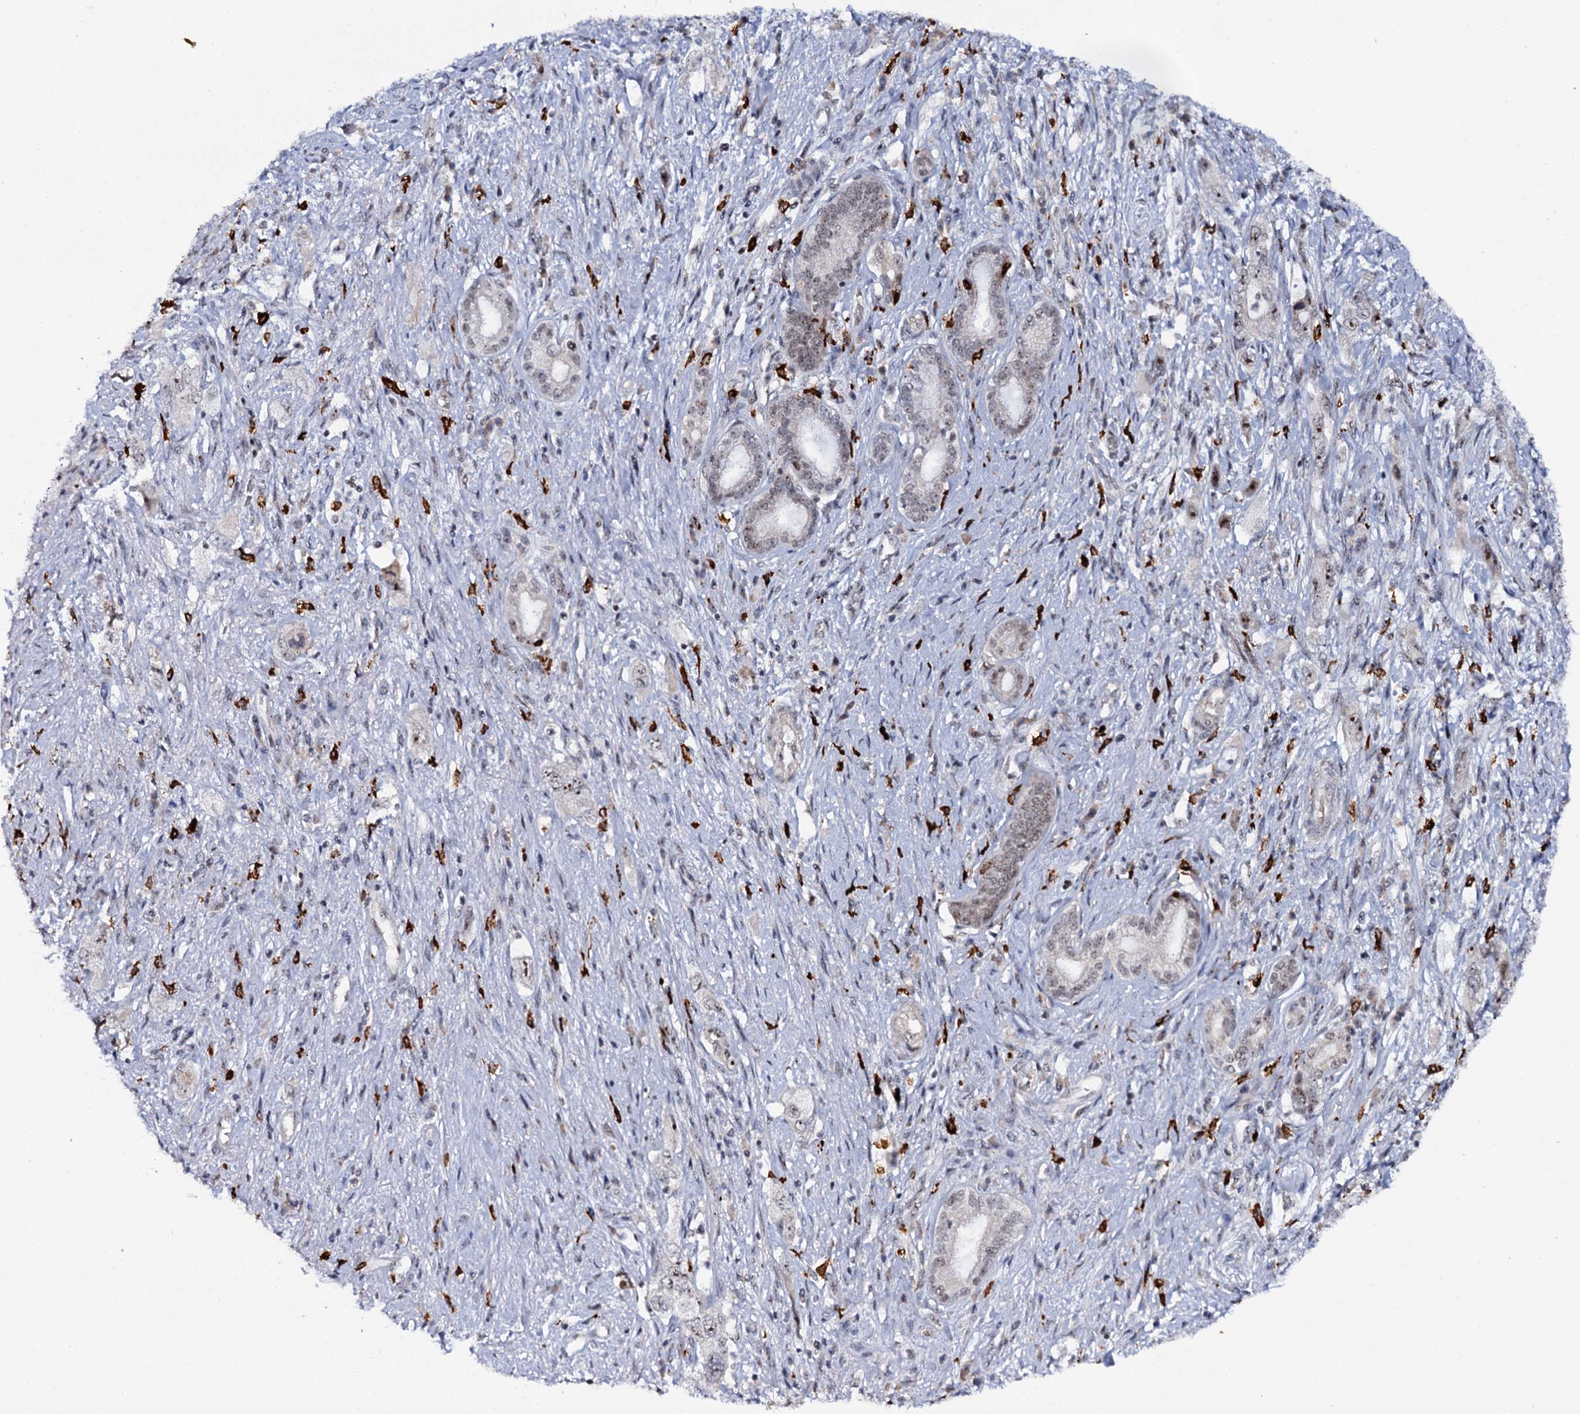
{"staining": {"intensity": "weak", "quantity": "<25%", "location": "nuclear"}, "tissue": "pancreatic cancer", "cell_type": "Tumor cells", "image_type": "cancer", "snomed": [{"axis": "morphology", "description": "Adenocarcinoma, NOS"}, {"axis": "topography", "description": "Pancreas"}], "caption": "This is an immunohistochemistry photomicrograph of pancreatic cancer. There is no expression in tumor cells.", "gene": "BUD13", "patient": {"sex": "female", "age": 73}}